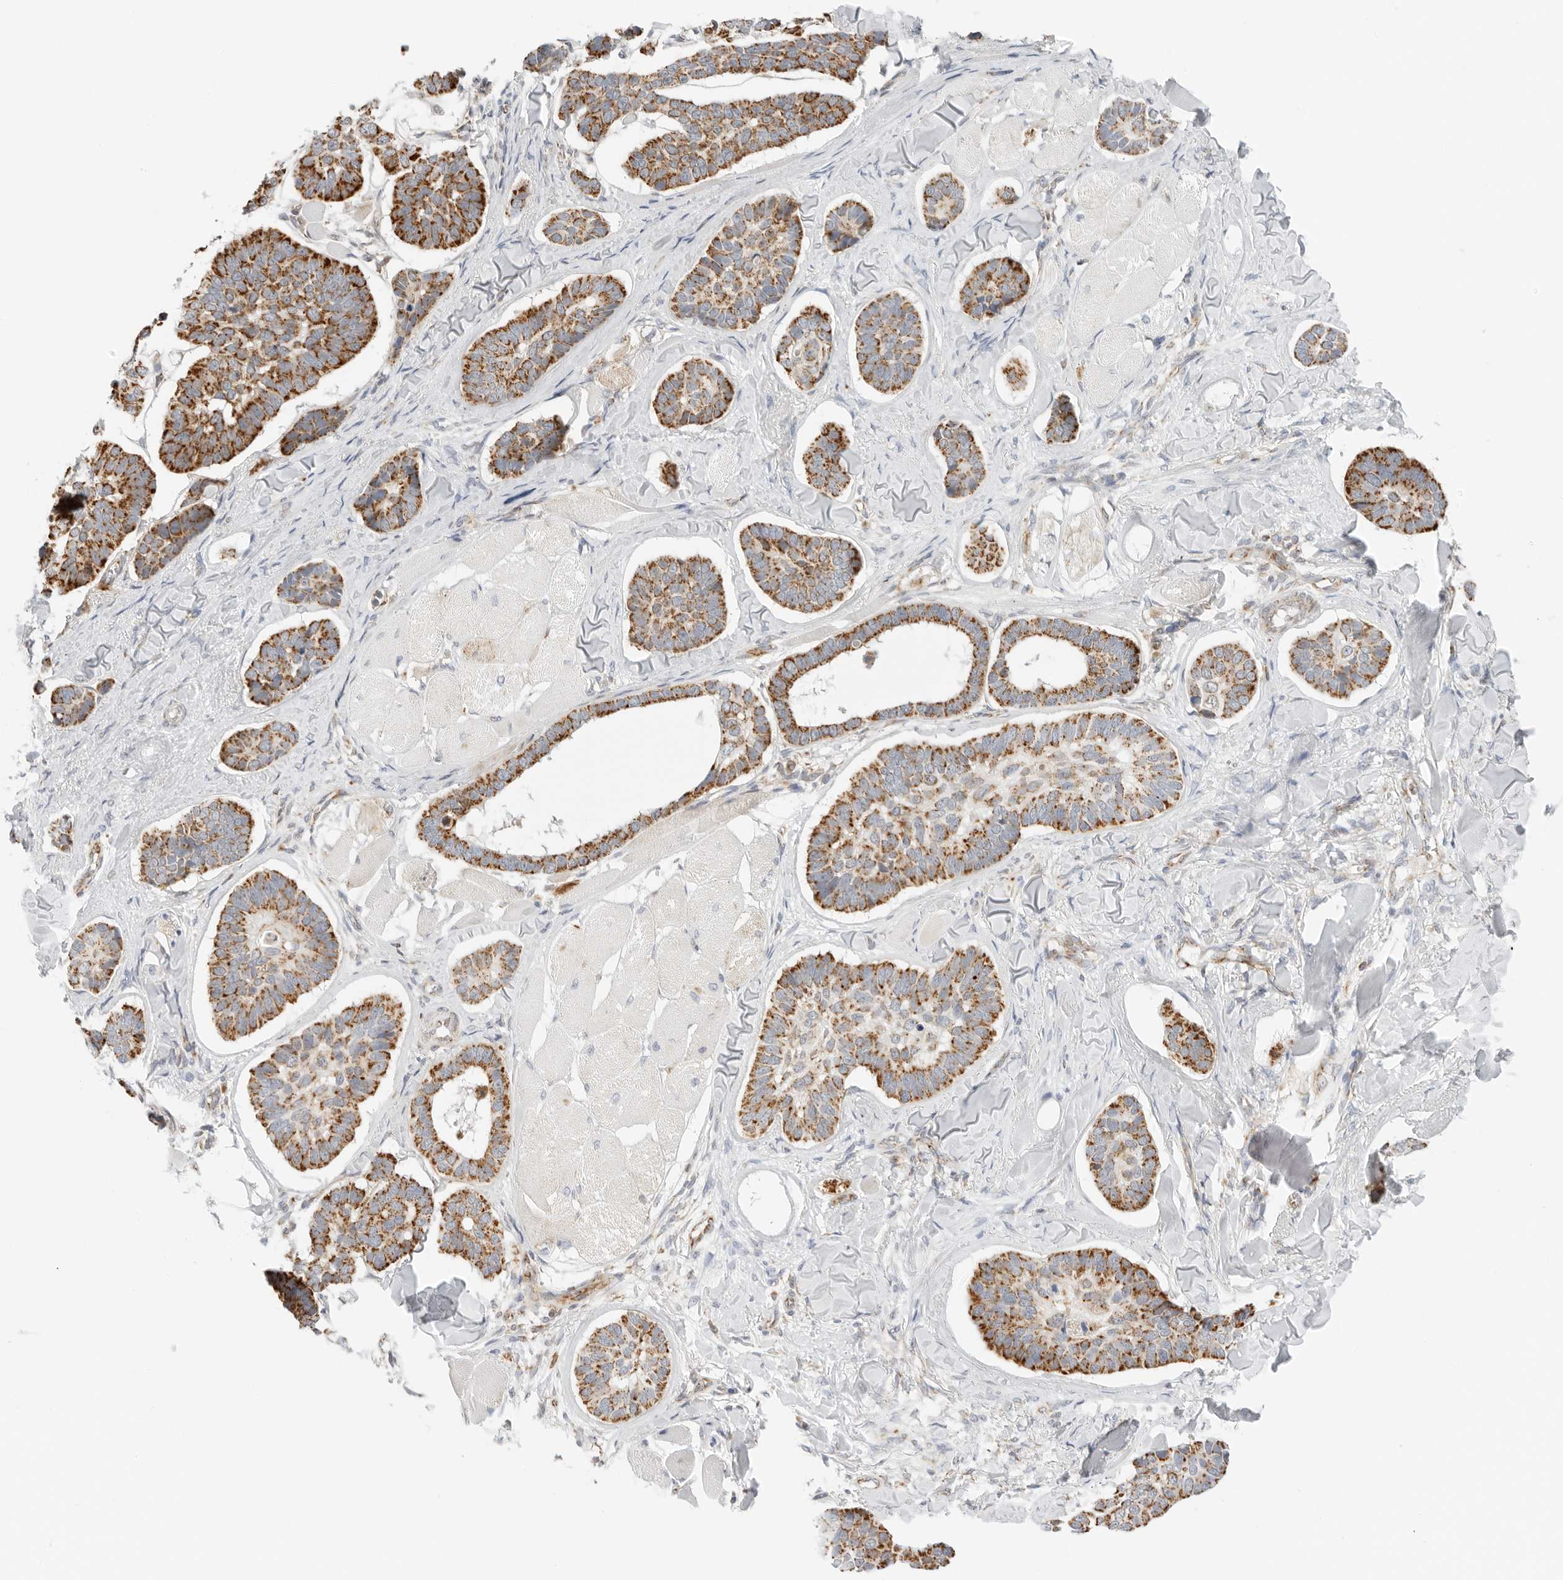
{"staining": {"intensity": "strong", "quantity": ">75%", "location": "cytoplasmic/membranous"}, "tissue": "skin cancer", "cell_type": "Tumor cells", "image_type": "cancer", "snomed": [{"axis": "morphology", "description": "Basal cell carcinoma"}, {"axis": "topography", "description": "Skin"}], "caption": "Basal cell carcinoma (skin) was stained to show a protein in brown. There is high levels of strong cytoplasmic/membranous staining in about >75% of tumor cells.", "gene": "RC3H1", "patient": {"sex": "male", "age": 62}}